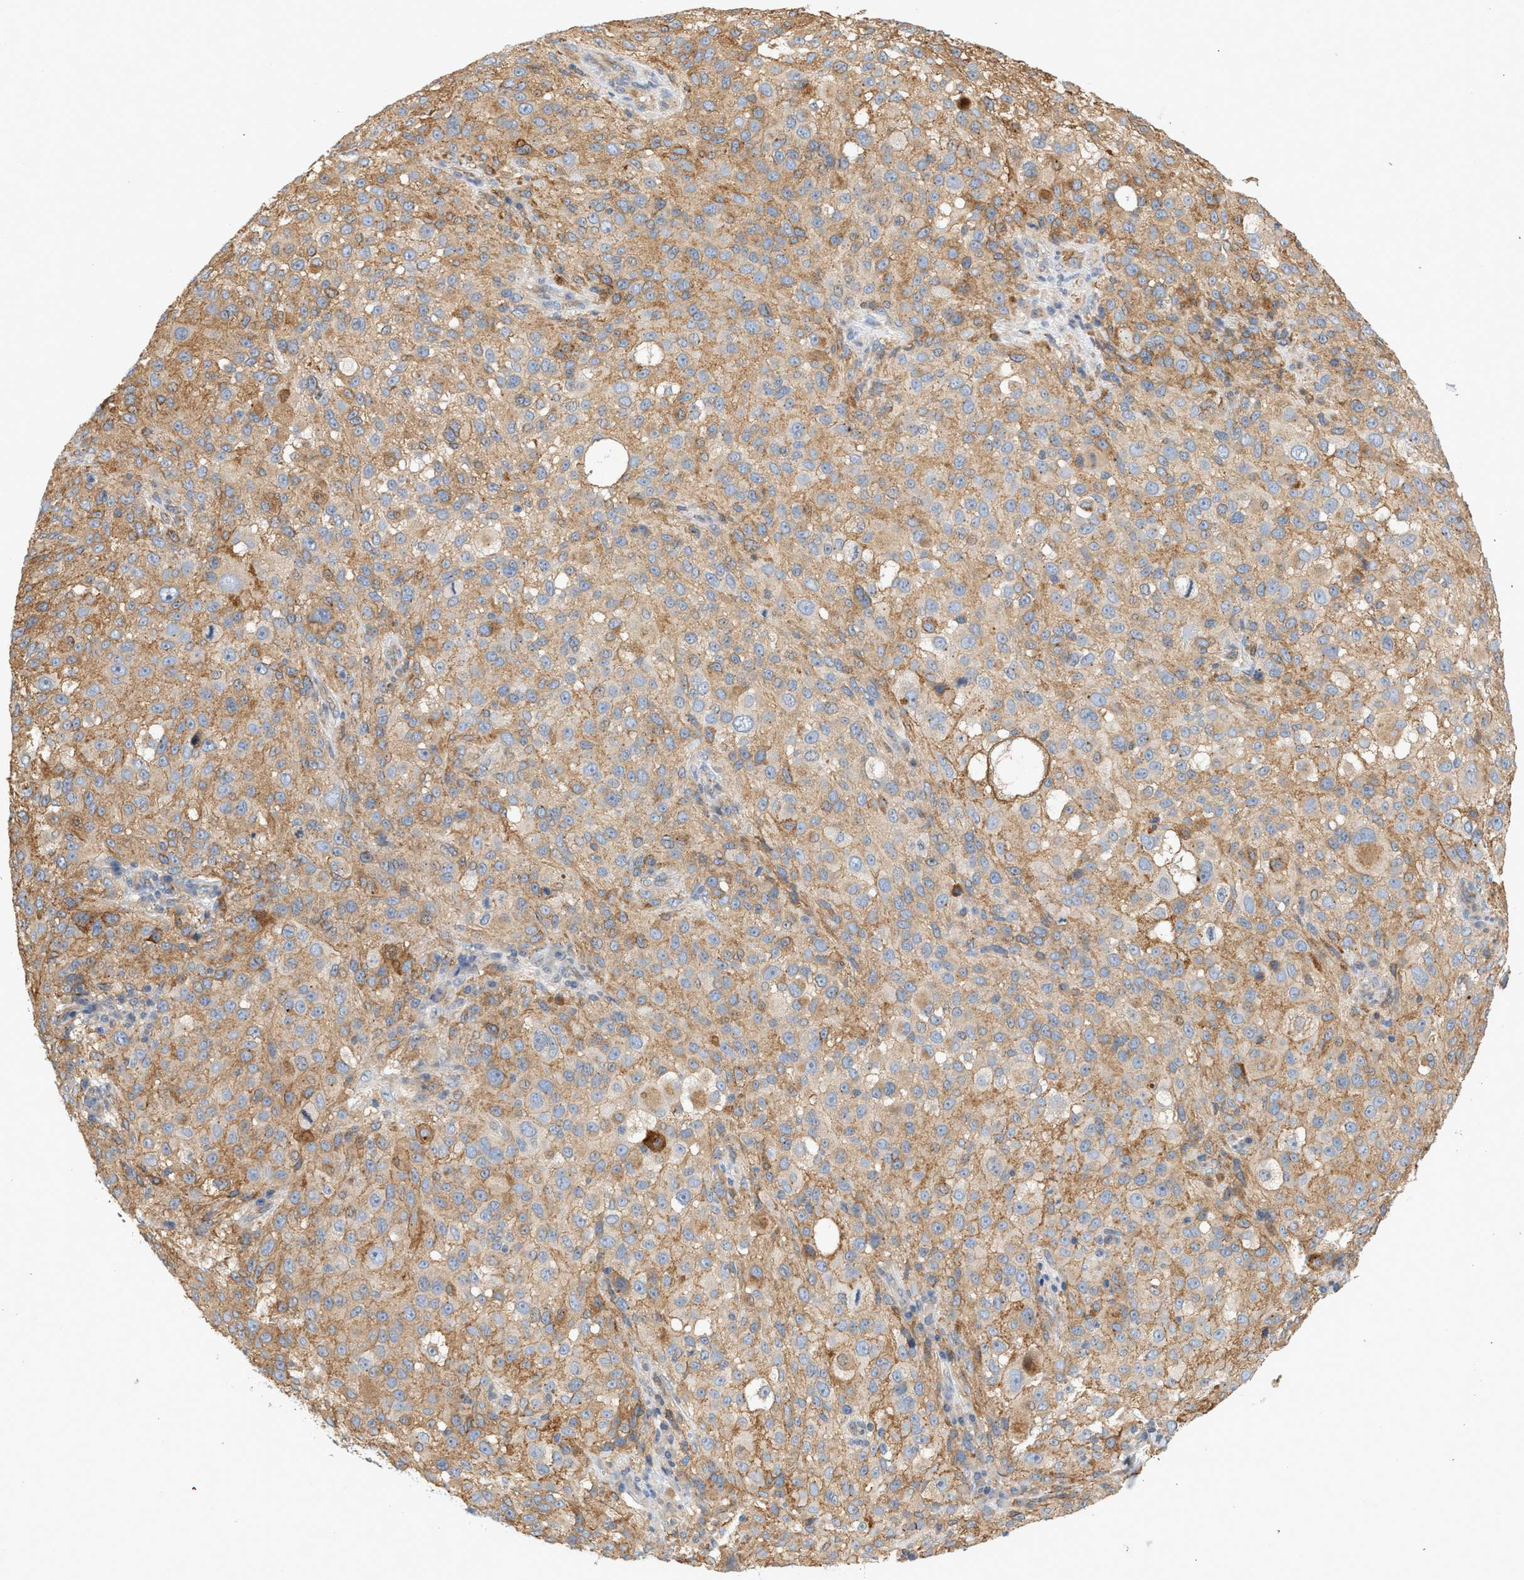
{"staining": {"intensity": "weak", "quantity": ">75%", "location": "cytoplasmic/membranous"}, "tissue": "melanoma", "cell_type": "Tumor cells", "image_type": "cancer", "snomed": [{"axis": "morphology", "description": "Necrosis, NOS"}, {"axis": "morphology", "description": "Malignant melanoma, NOS"}, {"axis": "topography", "description": "Skin"}], "caption": "Human melanoma stained for a protein (brown) reveals weak cytoplasmic/membranous positive positivity in approximately >75% of tumor cells.", "gene": "CTXN1", "patient": {"sex": "female", "age": 87}}